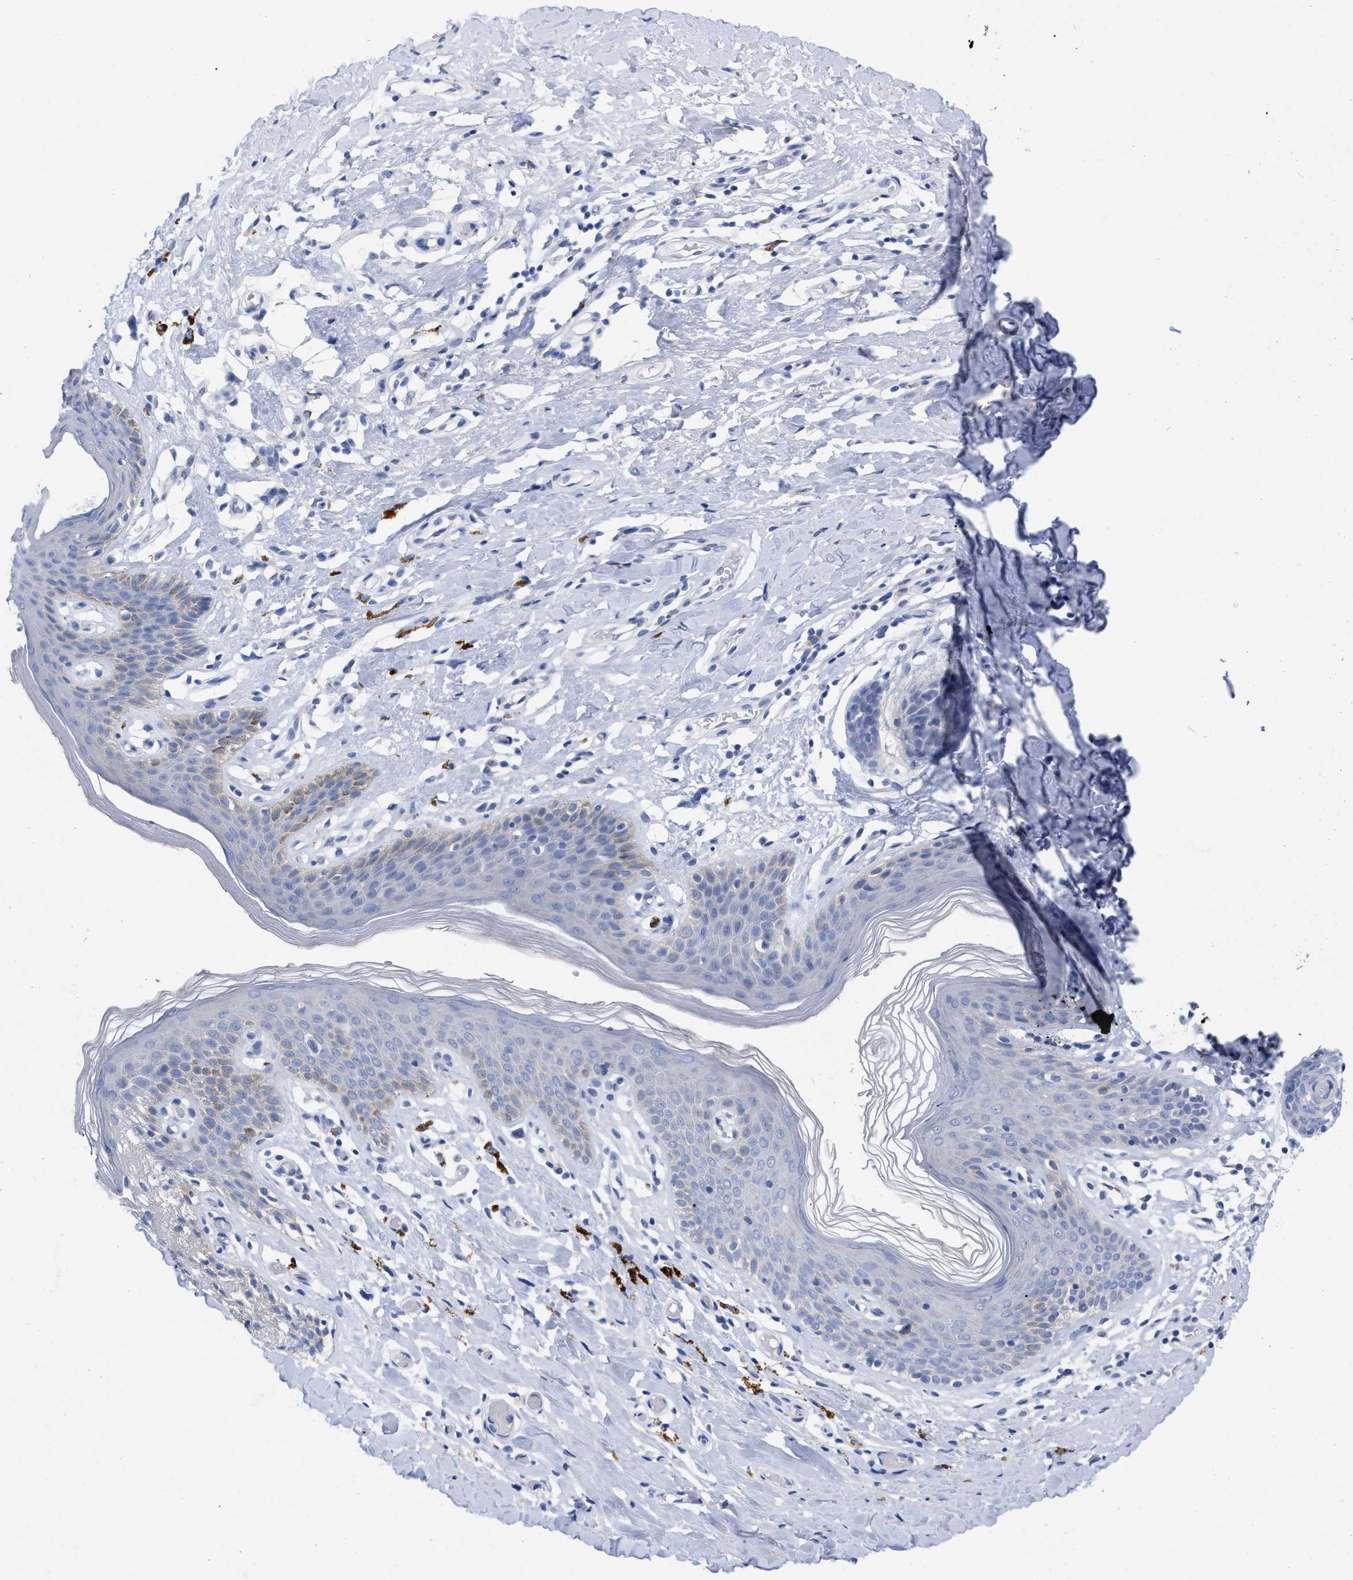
{"staining": {"intensity": "weak", "quantity": "<25%", "location": "cytoplasmic/membranous"}, "tissue": "skin", "cell_type": "Epidermal cells", "image_type": "normal", "snomed": [{"axis": "morphology", "description": "Normal tissue, NOS"}, {"axis": "topography", "description": "Vulva"}], "caption": "Protein analysis of unremarkable skin displays no significant positivity in epidermal cells.", "gene": "HAPLN1", "patient": {"sex": "female", "age": 66}}